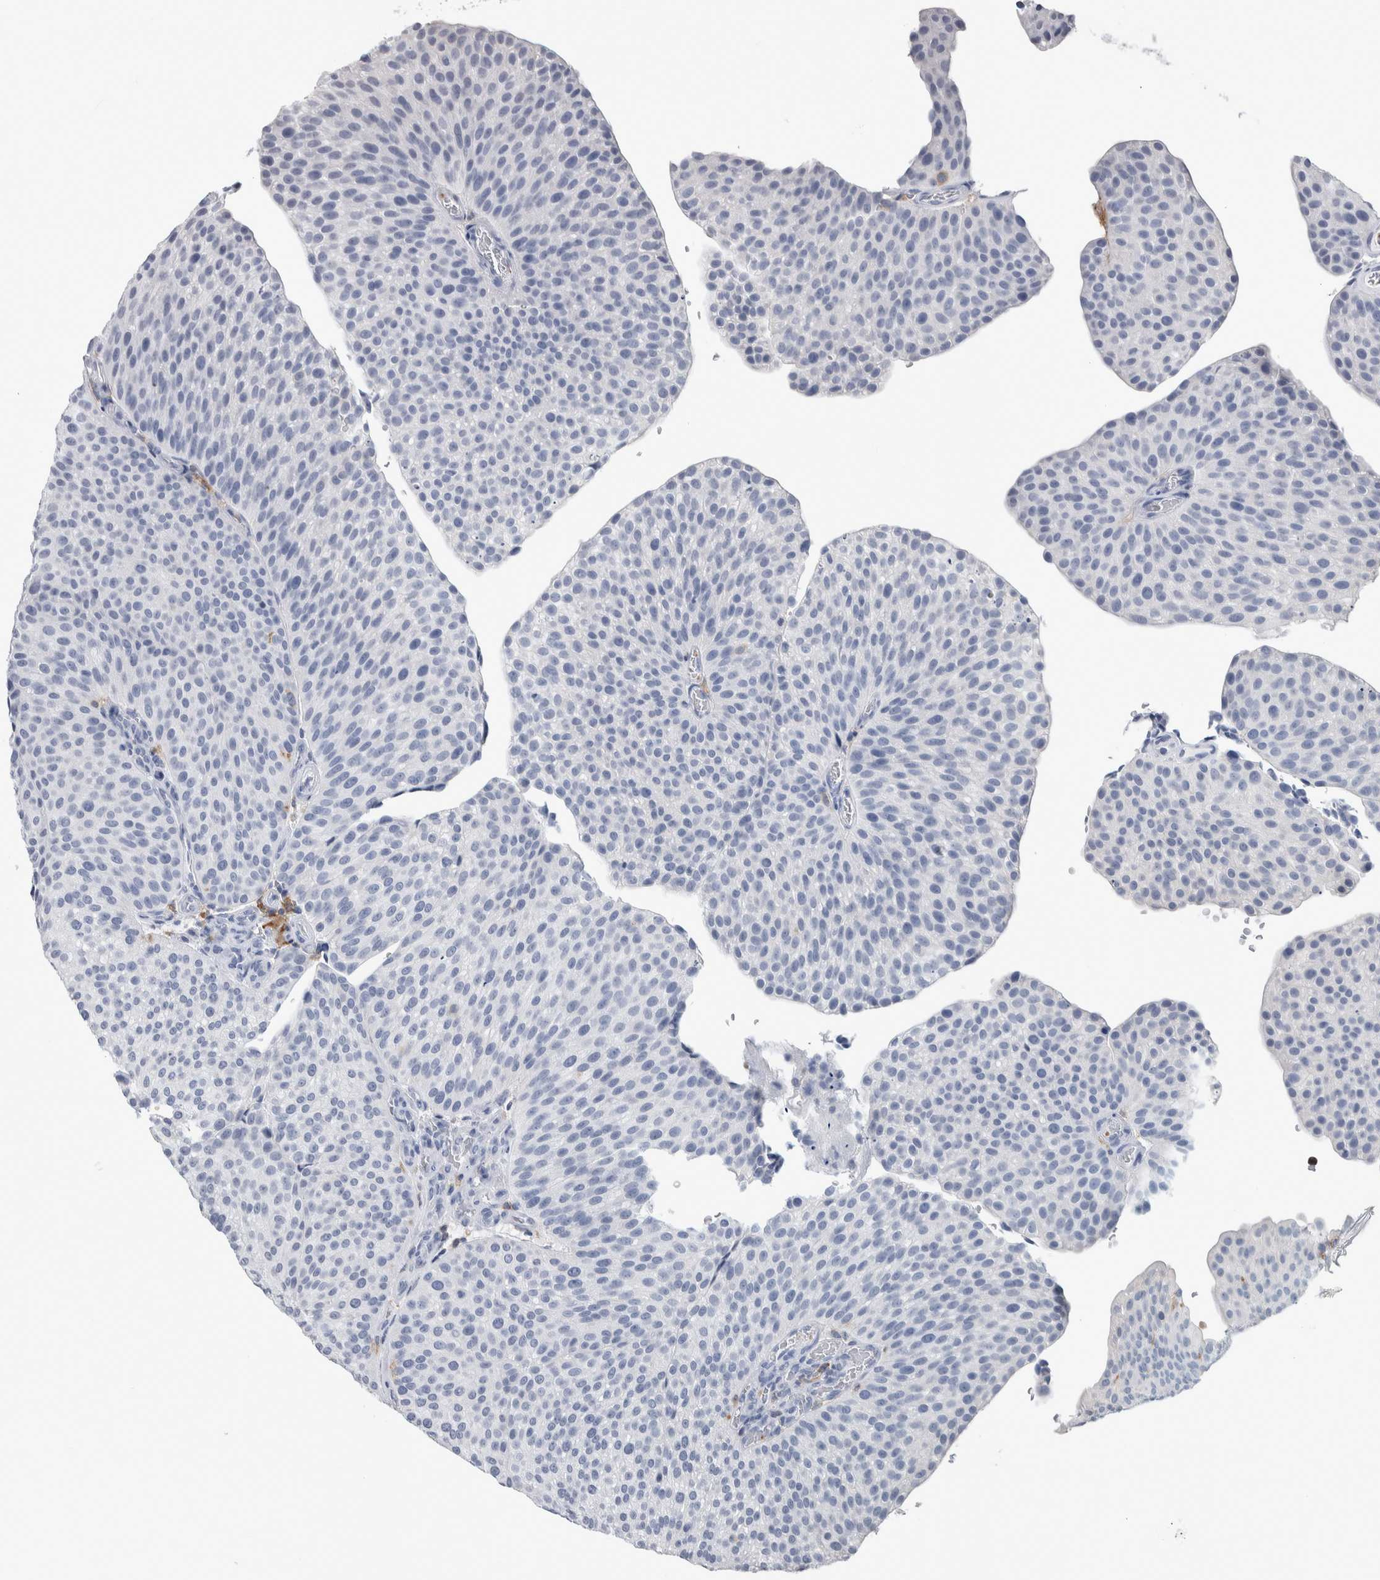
{"staining": {"intensity": "negative", "quantity": "none", "location": "none"}, "tissue": "urothelial cancer", "cell_type": "Tumor cells", "image_type": "cancer", "snomed": [{"axis": "morphology", "description": "Normal tissue, NOS"}, {"axis": "morphology", "description": "Urothelial carcinoma, Low grade"}, {"axis": "topography", "description": "Smooth muscle"}, {"axis": "topography", "description": "Urinary bladder"}], "caption": "This is an IHC photomicrograph of low-grade urothelial carcinoma. There is no staining in tumor cells.", "gene": "SKAP2", "patient": {"sex": "male", "age": 60}}